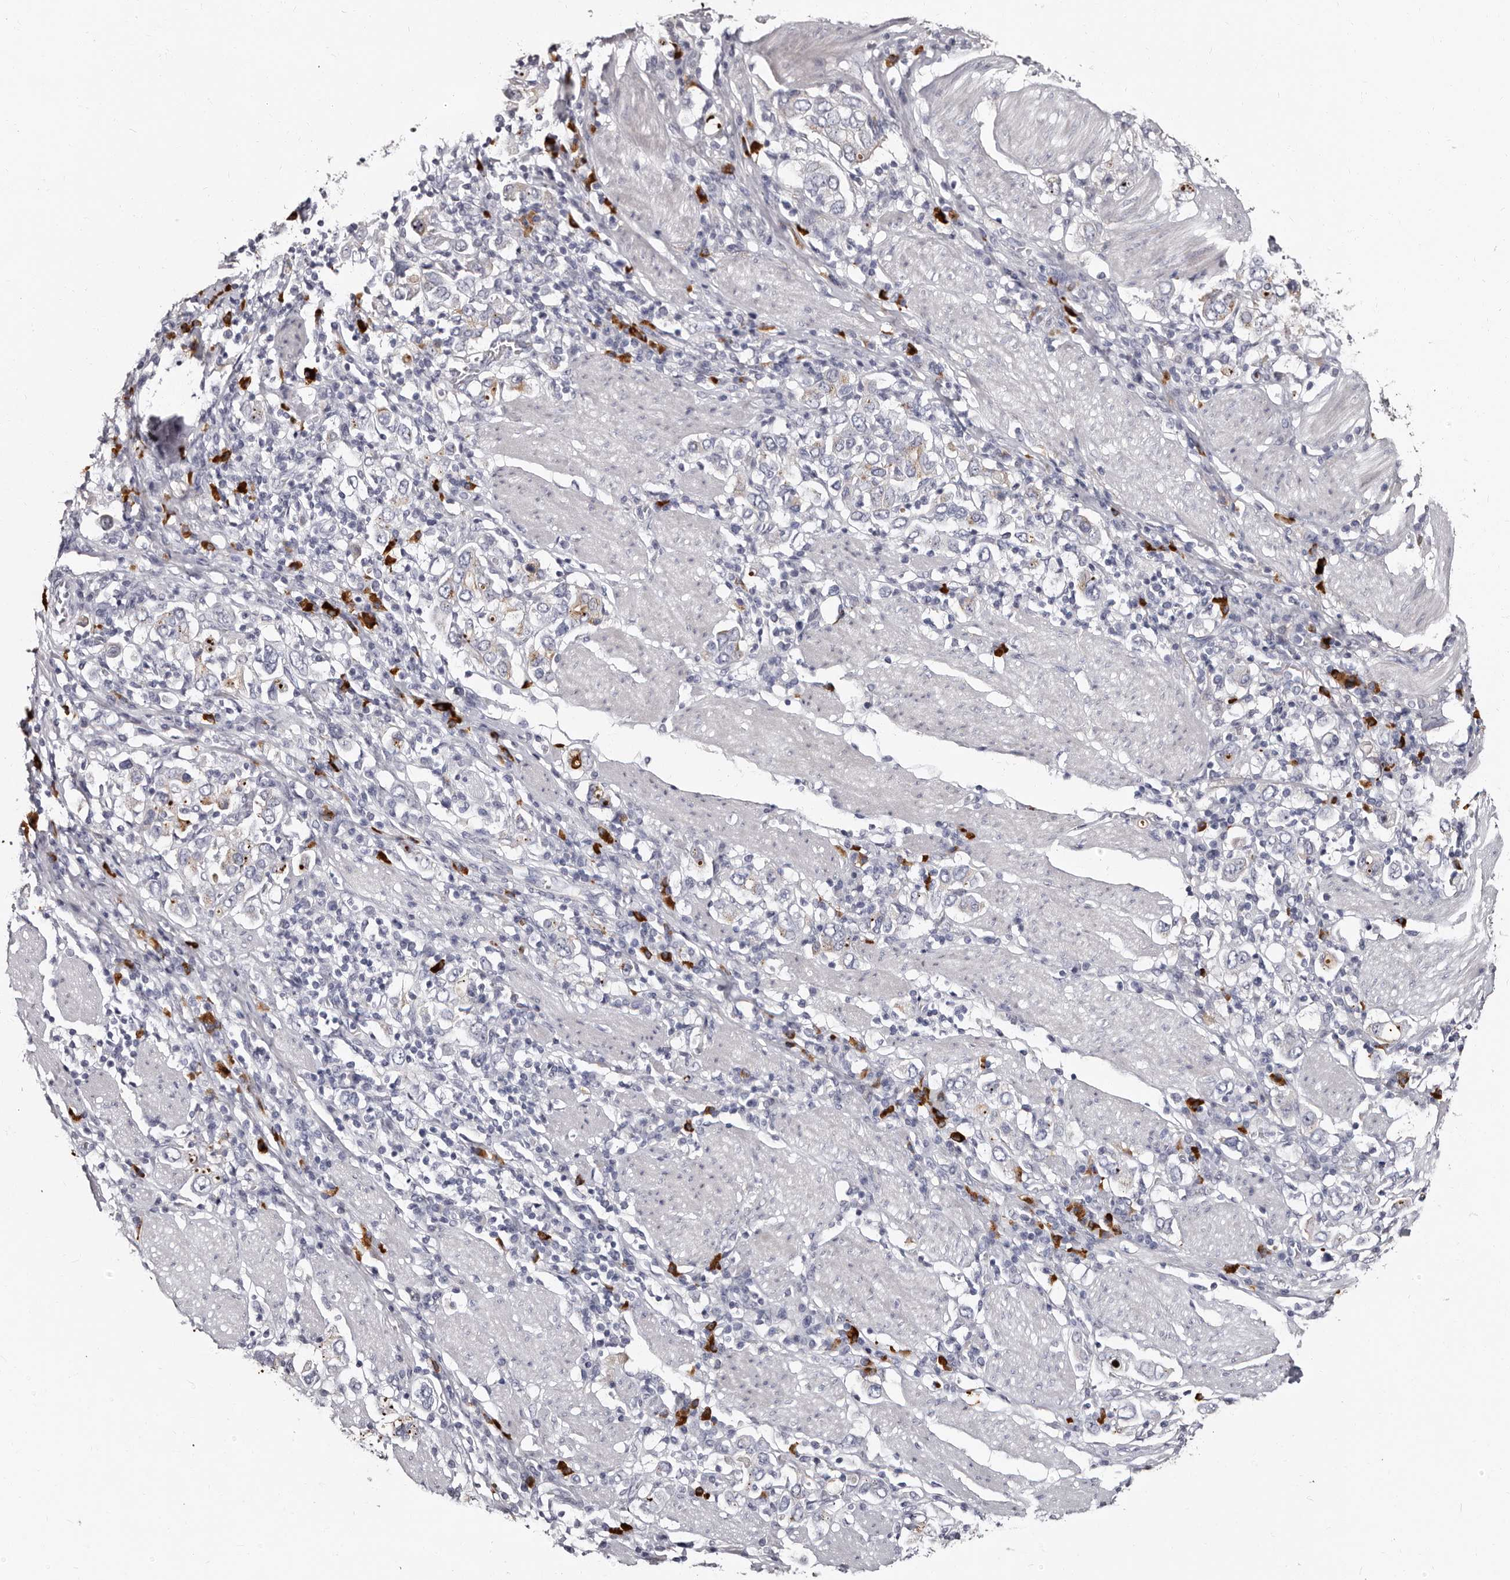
{"staining": {"intensity": "moderate", "quantity": "<25%", "location": "cytoplasmic/membranous"}, "tissue": "stomach cancer", "cell_type": "Tumor cells", "image_type": "cancer", "snomed": [{"axis": "morphology", "description": "Adenocarcinoma, NOS"}, {"axis": "topography", "description": "Stomach, upper"}], "caption": "Immunohistochemical staining of human stomach cancer displays moderate cytoplasmic/membranous protein staining in approximately <25% of tumor cells.", "gene": "TBC1D22B", "patient": {"sex": "male", "age": 62}}